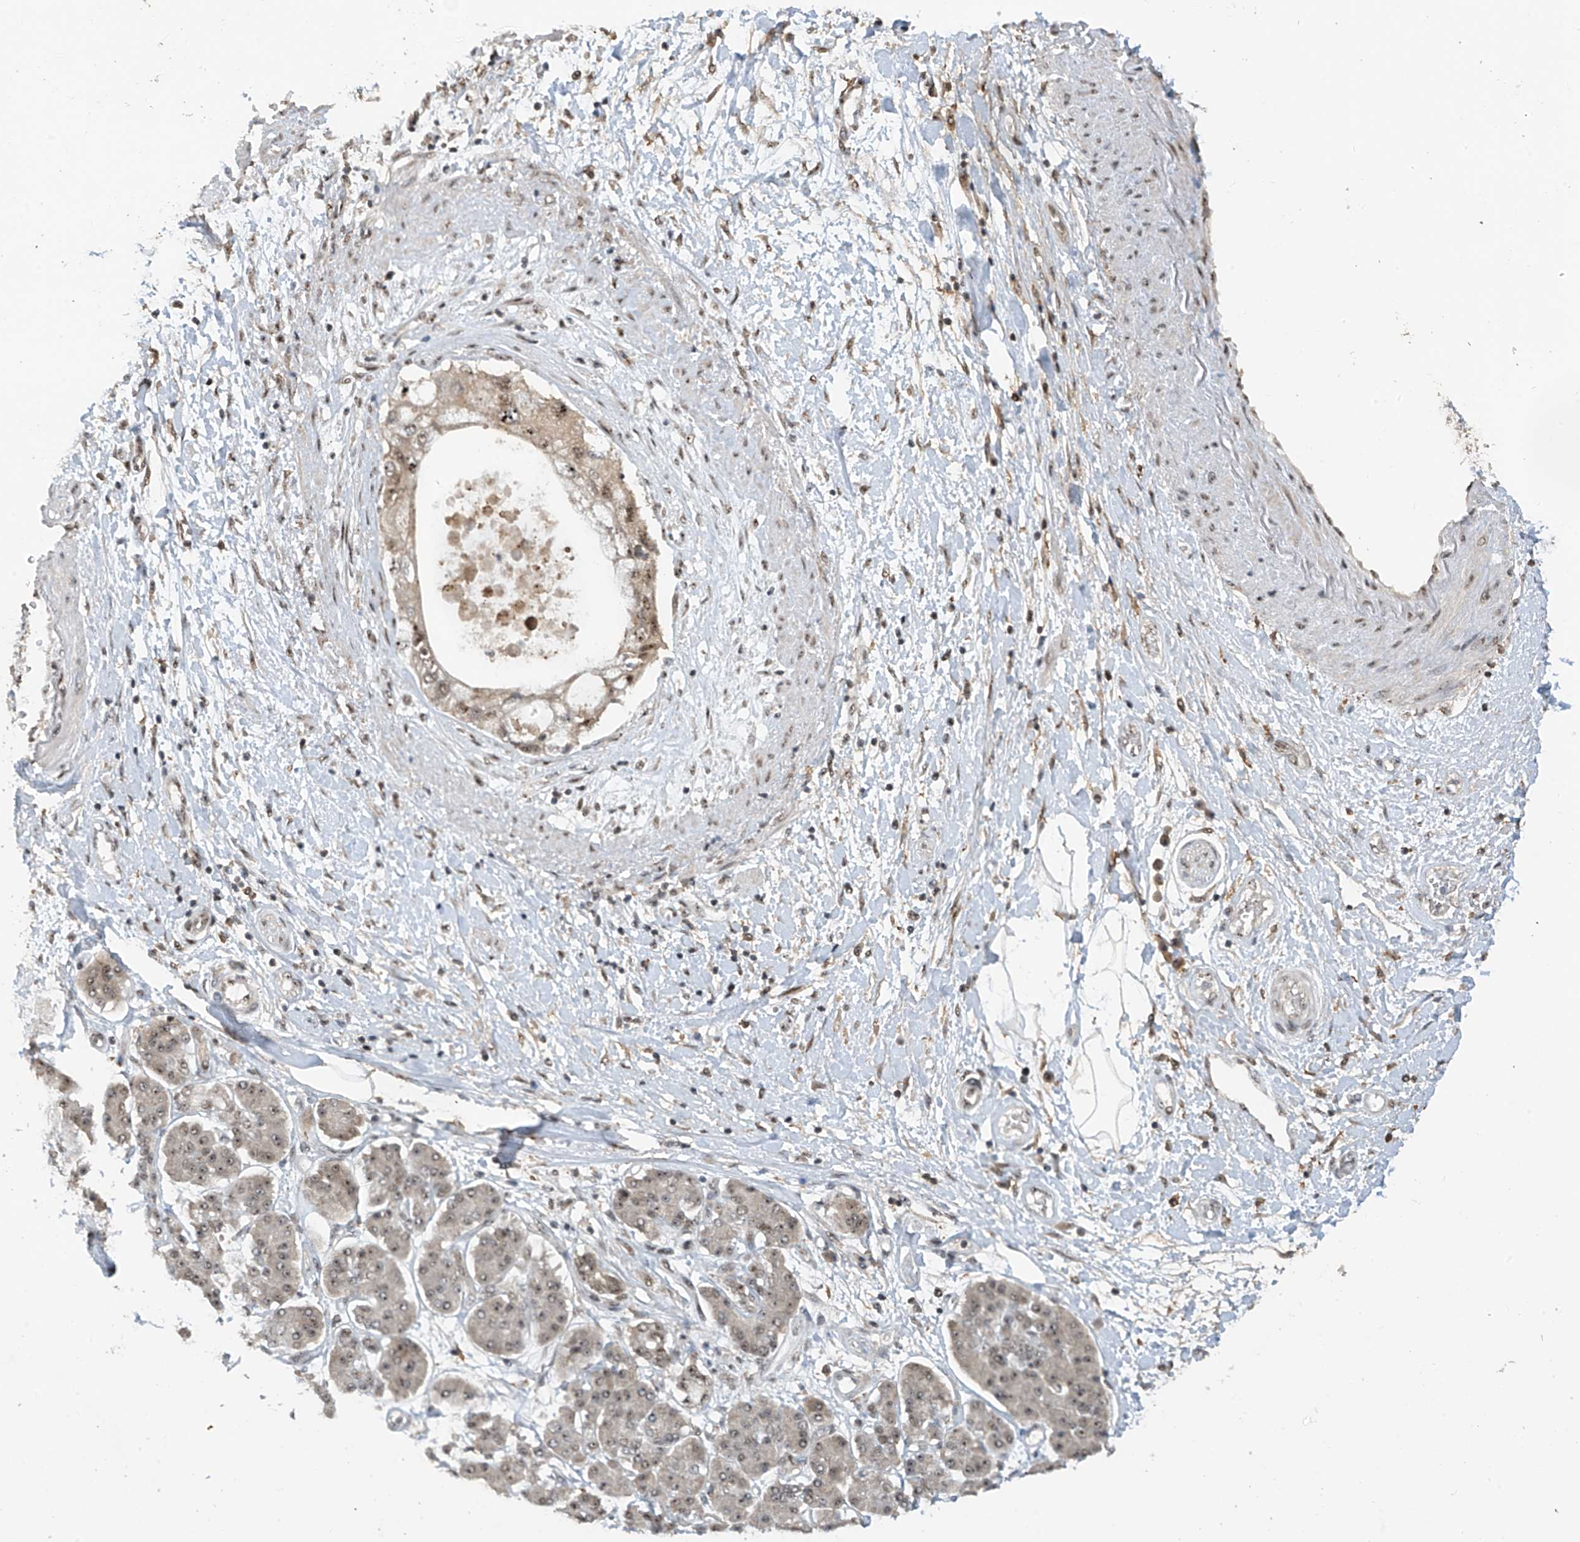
{"staining": {"intensity": "moderate", "quantity": ">75%", "location": "cytoplasmic/membranous,nuclear"}, "tissue": "pancreatic cancer", "cell_type": "Tumor cells", "image_type": "cancer", "snomed": [{"axis": "morphology", "description": "Adenocarcinoma, NOS"}, {"axis": "topography", "description": "Pancreas"}], "caption": "The photomicrograph exhibits immunohistochemical staining of pancreatic cancer. There is moderate cytoplasmic/membranous and nuclear expression is seen in about >75% of tumor cells.", "gene": "C1orf131", "patient": {"sex": "female", "age": 73}}